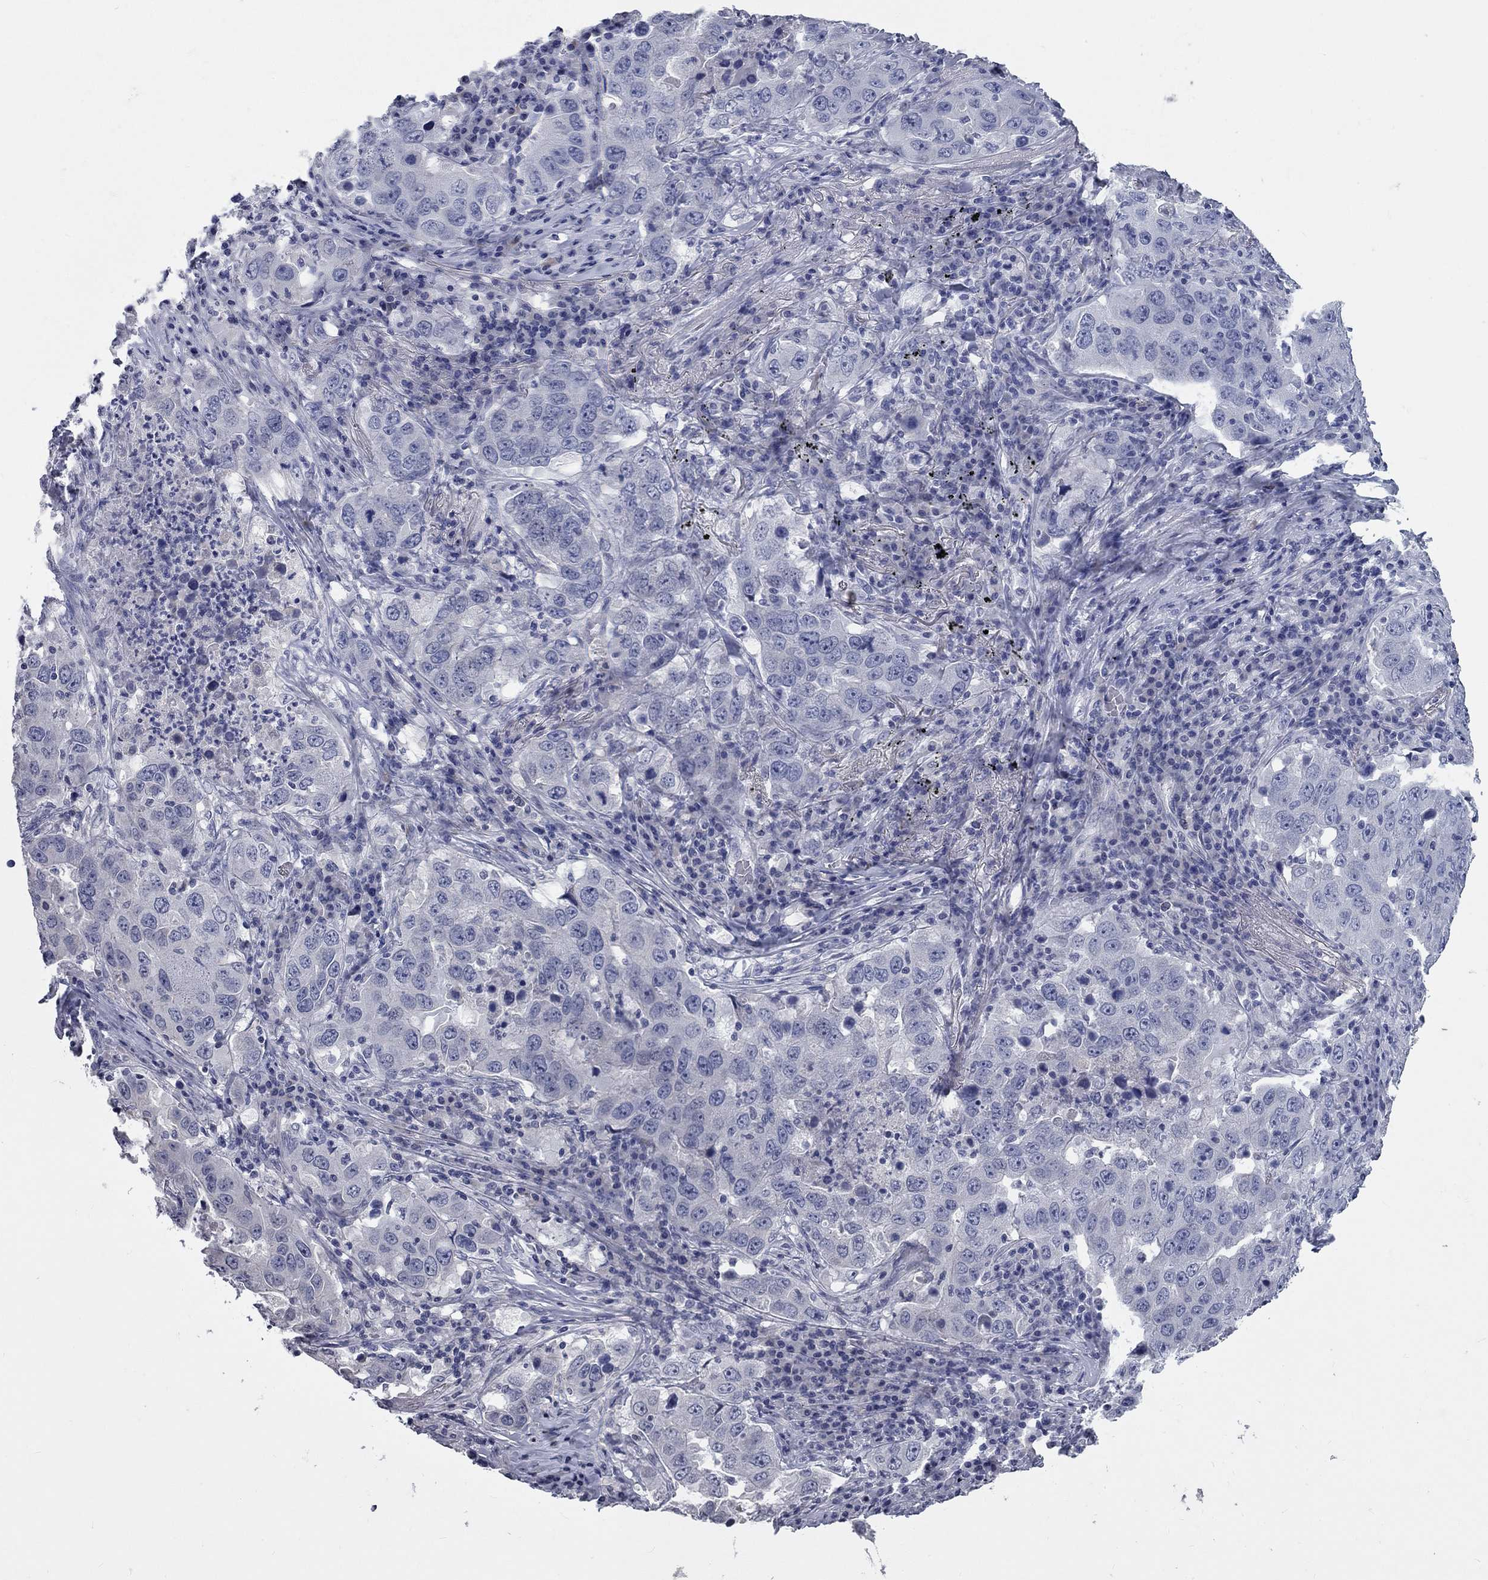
{"staining": {"intensity": "negative", "quantity": "none", "location": "none"}, "tissue": "lung cancer", "cell_type": "Tumor cells", "image_type": "cancer", "snomed": [{"axis": "morphology", "description": "Adenocarcinoma, NOS"}, {"axis": "topography", "description": "Lung"}], "caption": "Tumor cells show no significant protein positivity in lung cancer (adenocarcinoma).", "gene": "SYT12", "patient": {"sex": "male", "age": 73}}